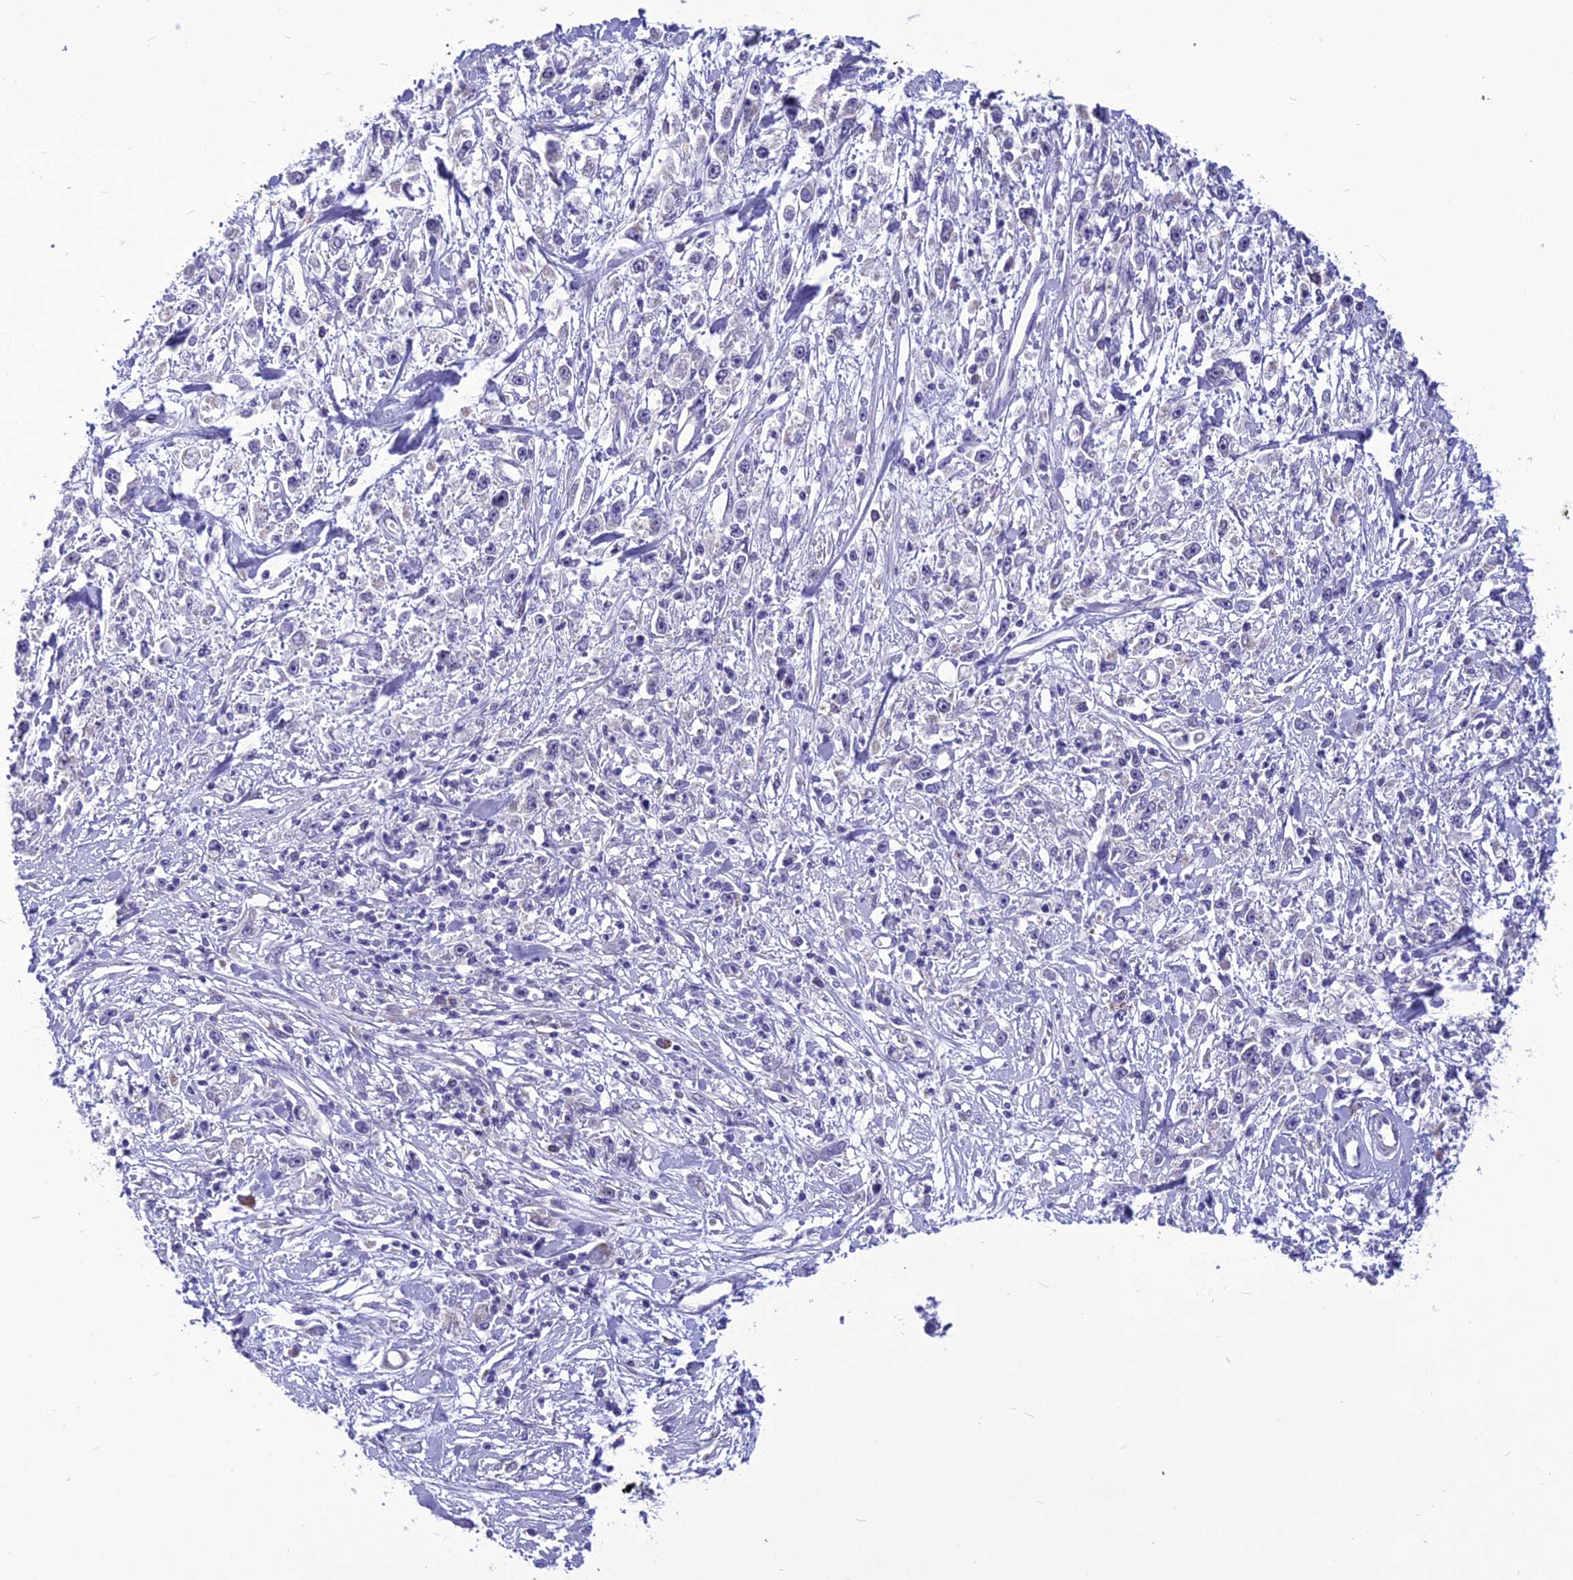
{"staining": {"intensity": "negative", "quantity": "none", "location": "none"}, "tissue": "stomach cancer", "cell_type": "Tumor cells", "image_type": "cancer", "snomed": [{"axis": "morphology", "description": "Adenocarcinoma, NOS"}, {"axis": "topography", "description": "Stomach"}], "caption": "An image of adenocarcinoma (stomach) stained for a protein demonstrates no brown staining in tumor cells.", "gene": "PSMF1", "patient": {"sex": "female", "age": 59}}